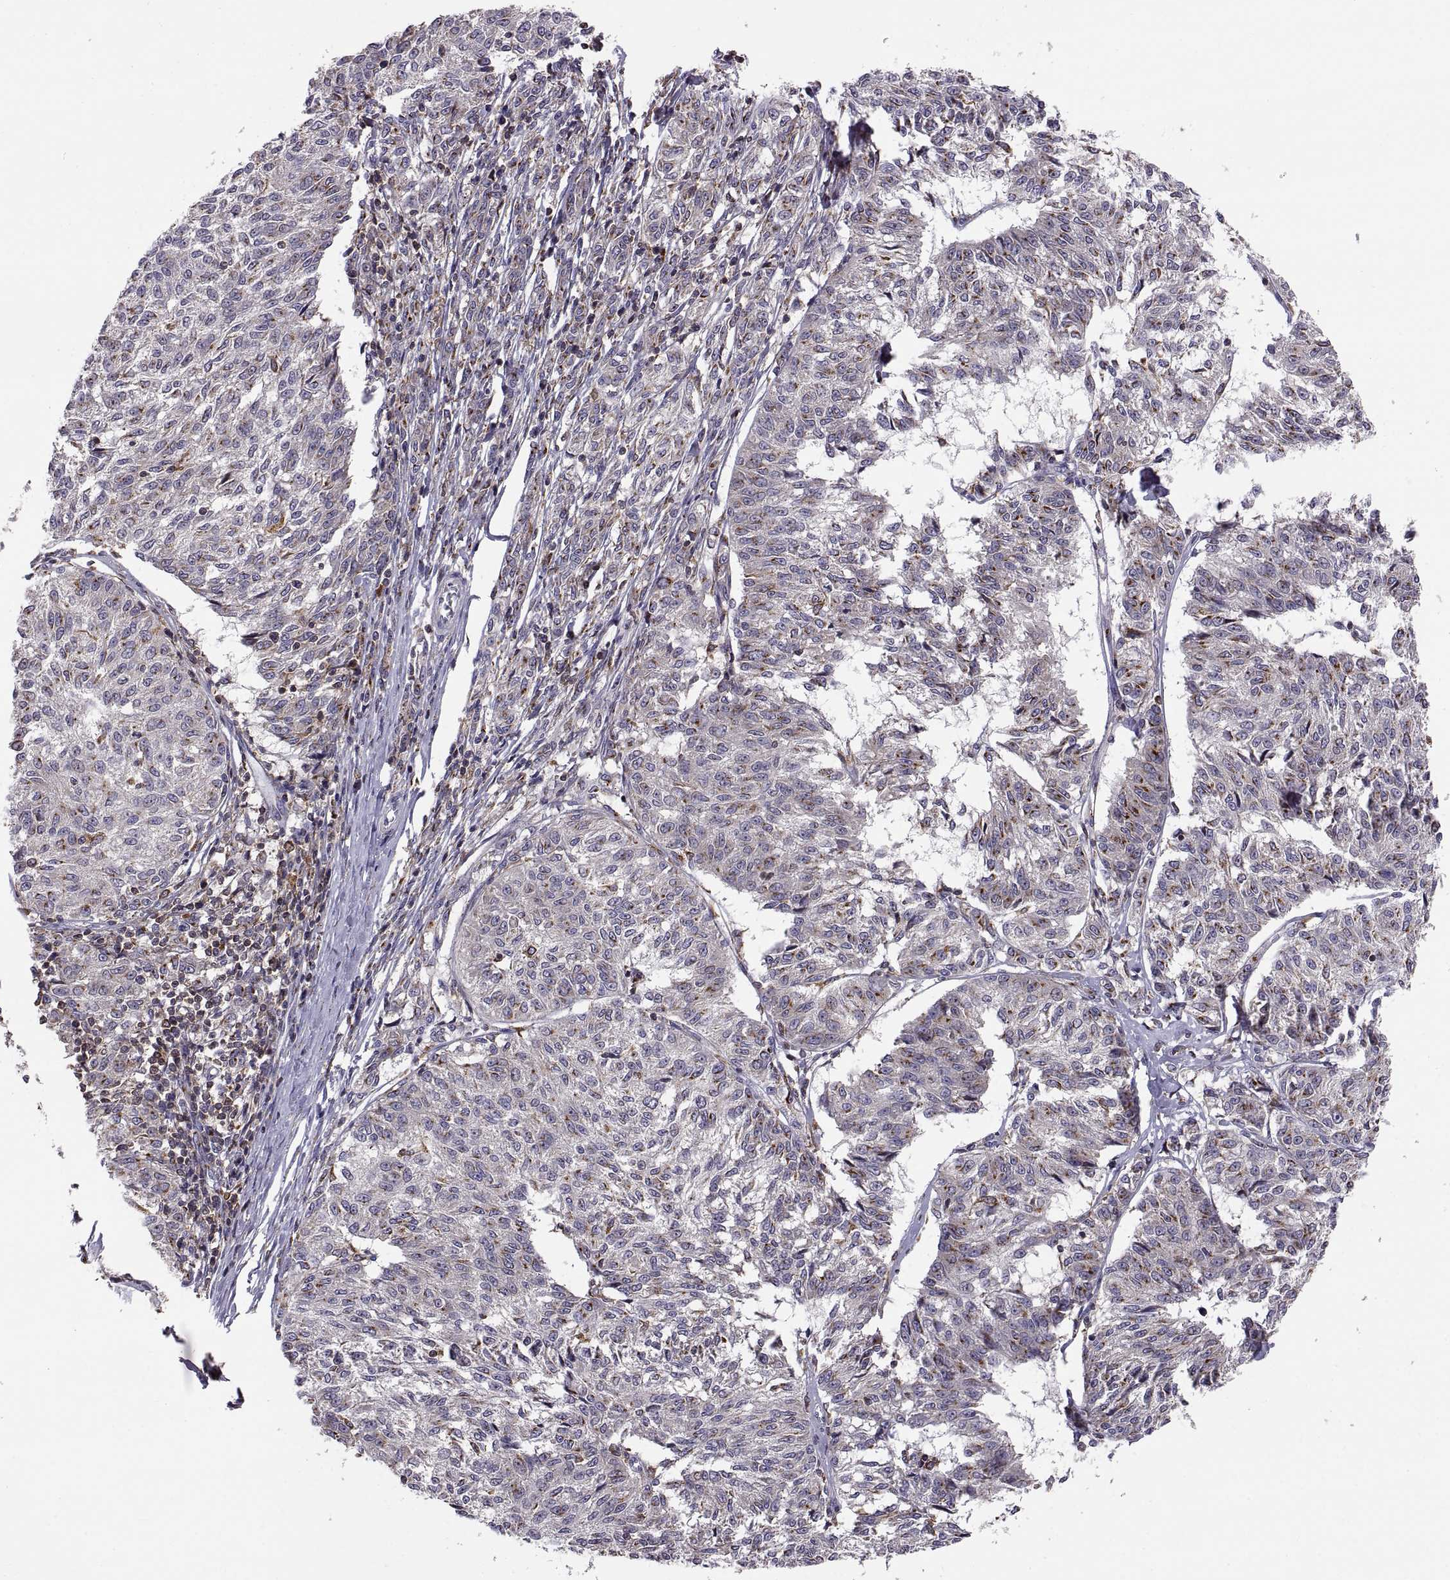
{"staining": {"intensity": "strong", "quantity": "<25%", "location": "cytoplasmic/membranous"}, "tissue": "melanoma", "cell_type": "Tumor cells", "image_type": "cancer", "snomed": [{"axis": "morphology", "description": "Malignant melanoma, NOS"}, {"axis": "topography", "description": "Skin"}], "caption": "A brown stain highlights strong cytoplasmic/membranous staining of a protein in human melanoma tumor cells. (Brightfield microscopy of DAB IHC at high magnification).", "gene": "ACAP1", "patient": {"sex": "female", "age": 72}}